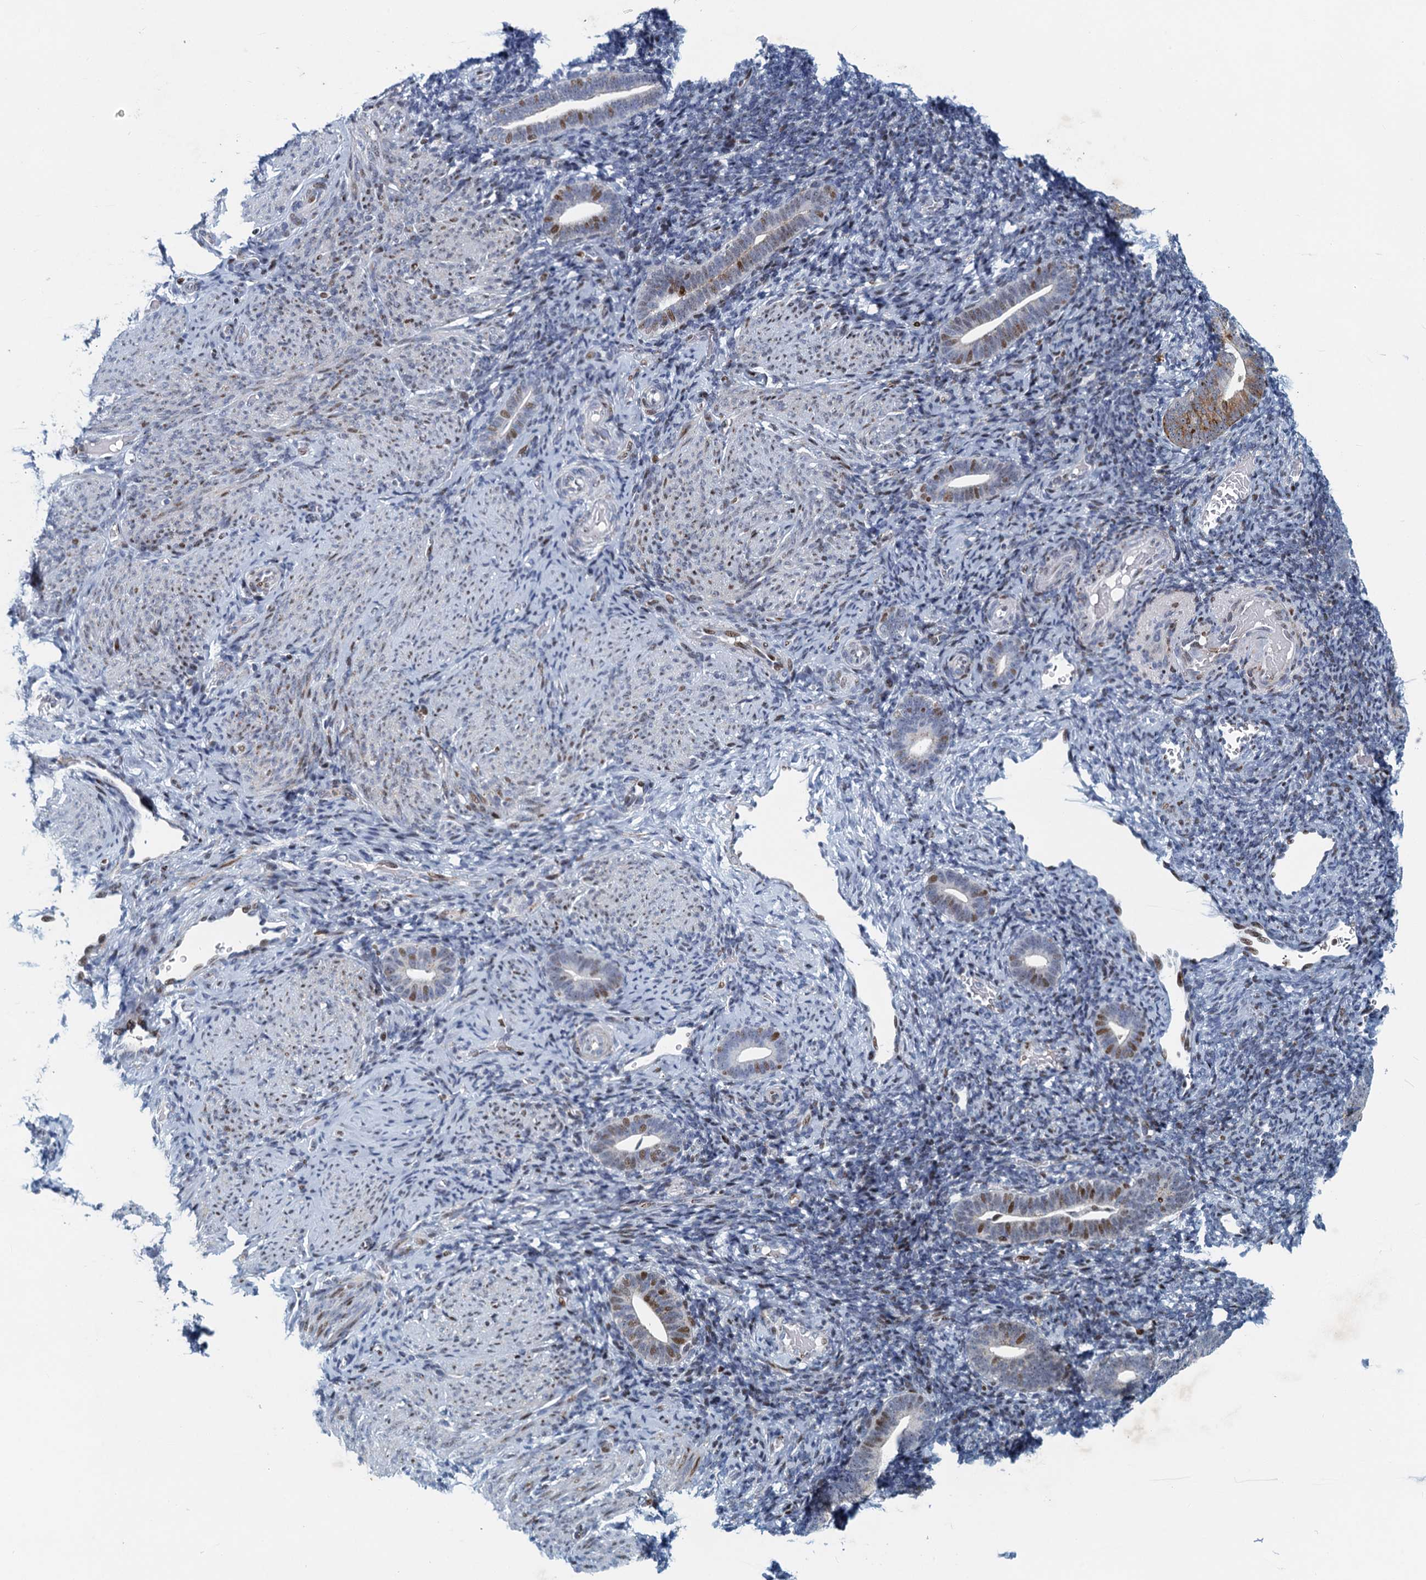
{"staining": {"intensity": "weak", "quantity": "<25%", "location": "nuclear"}, "tissue": "endometrium", "cell_type": "Cells in endometrial stroma", "image_type": "normal", "snomed": [{"axis": "morphology", "description": "Normal tissue, NOS"}, {"axis": "topography", "description": "Endometrium"}], "caption": "This is an immunohistochemistry photomicrograph of normal human endometrium. There is no staining in cells in endometrial stroma.", "gene": "ANKRD13D", "patient": {"sex": "female", "age": 51}}